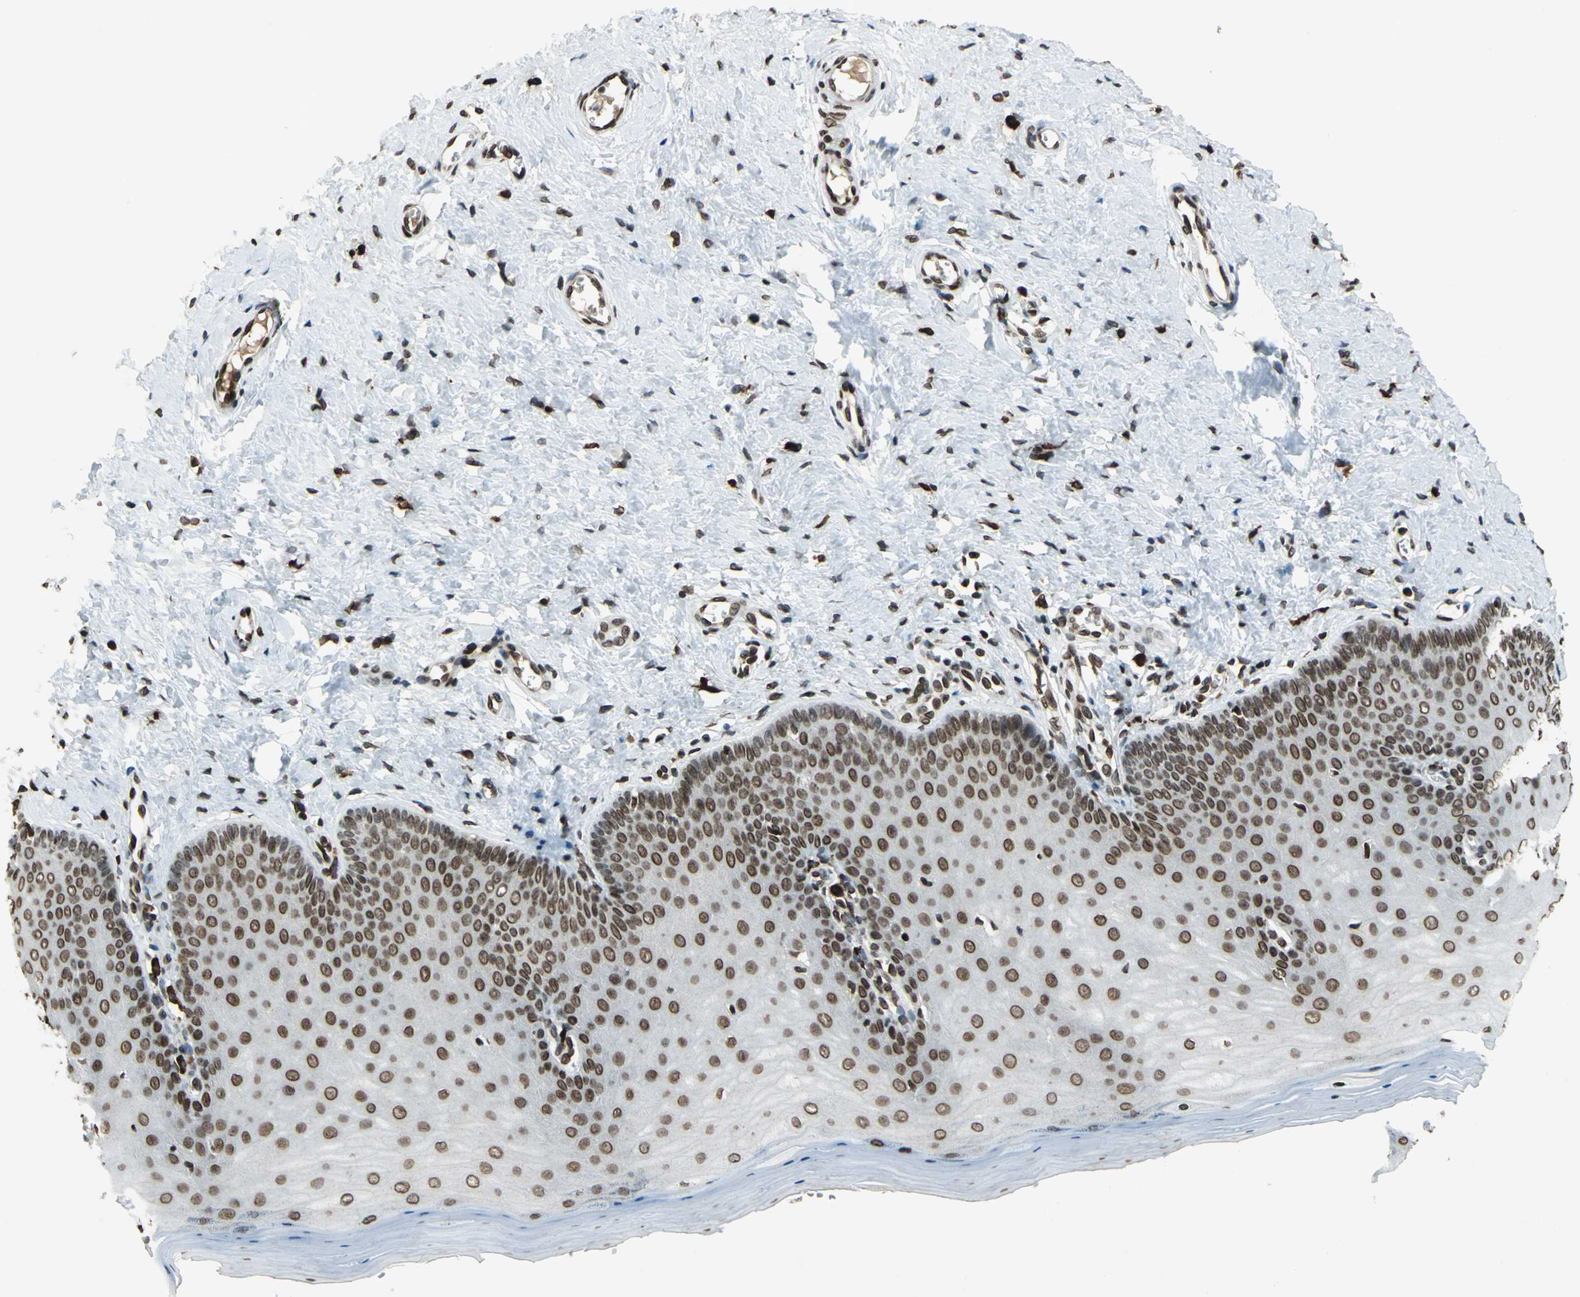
{"staining": {"intensity": "strong", "quantity": ">75%", "location": "nuclear"}, "tissue": "cervix", "cell_type": "Glandular cells", "image_type": "normal", "snomed": [{"axis": "morphology", "description": "Normal tissue, NOS"}, {"axis": "topography", "description": "Cervix"}], "caption": "Immunohistochemical staining of benign cervix demonstrates high levels of strong nuclear positivity in approximately >75% of glandular cells.", "gene": "ISY1", "patient": {"sex": "female", "age": 55}}